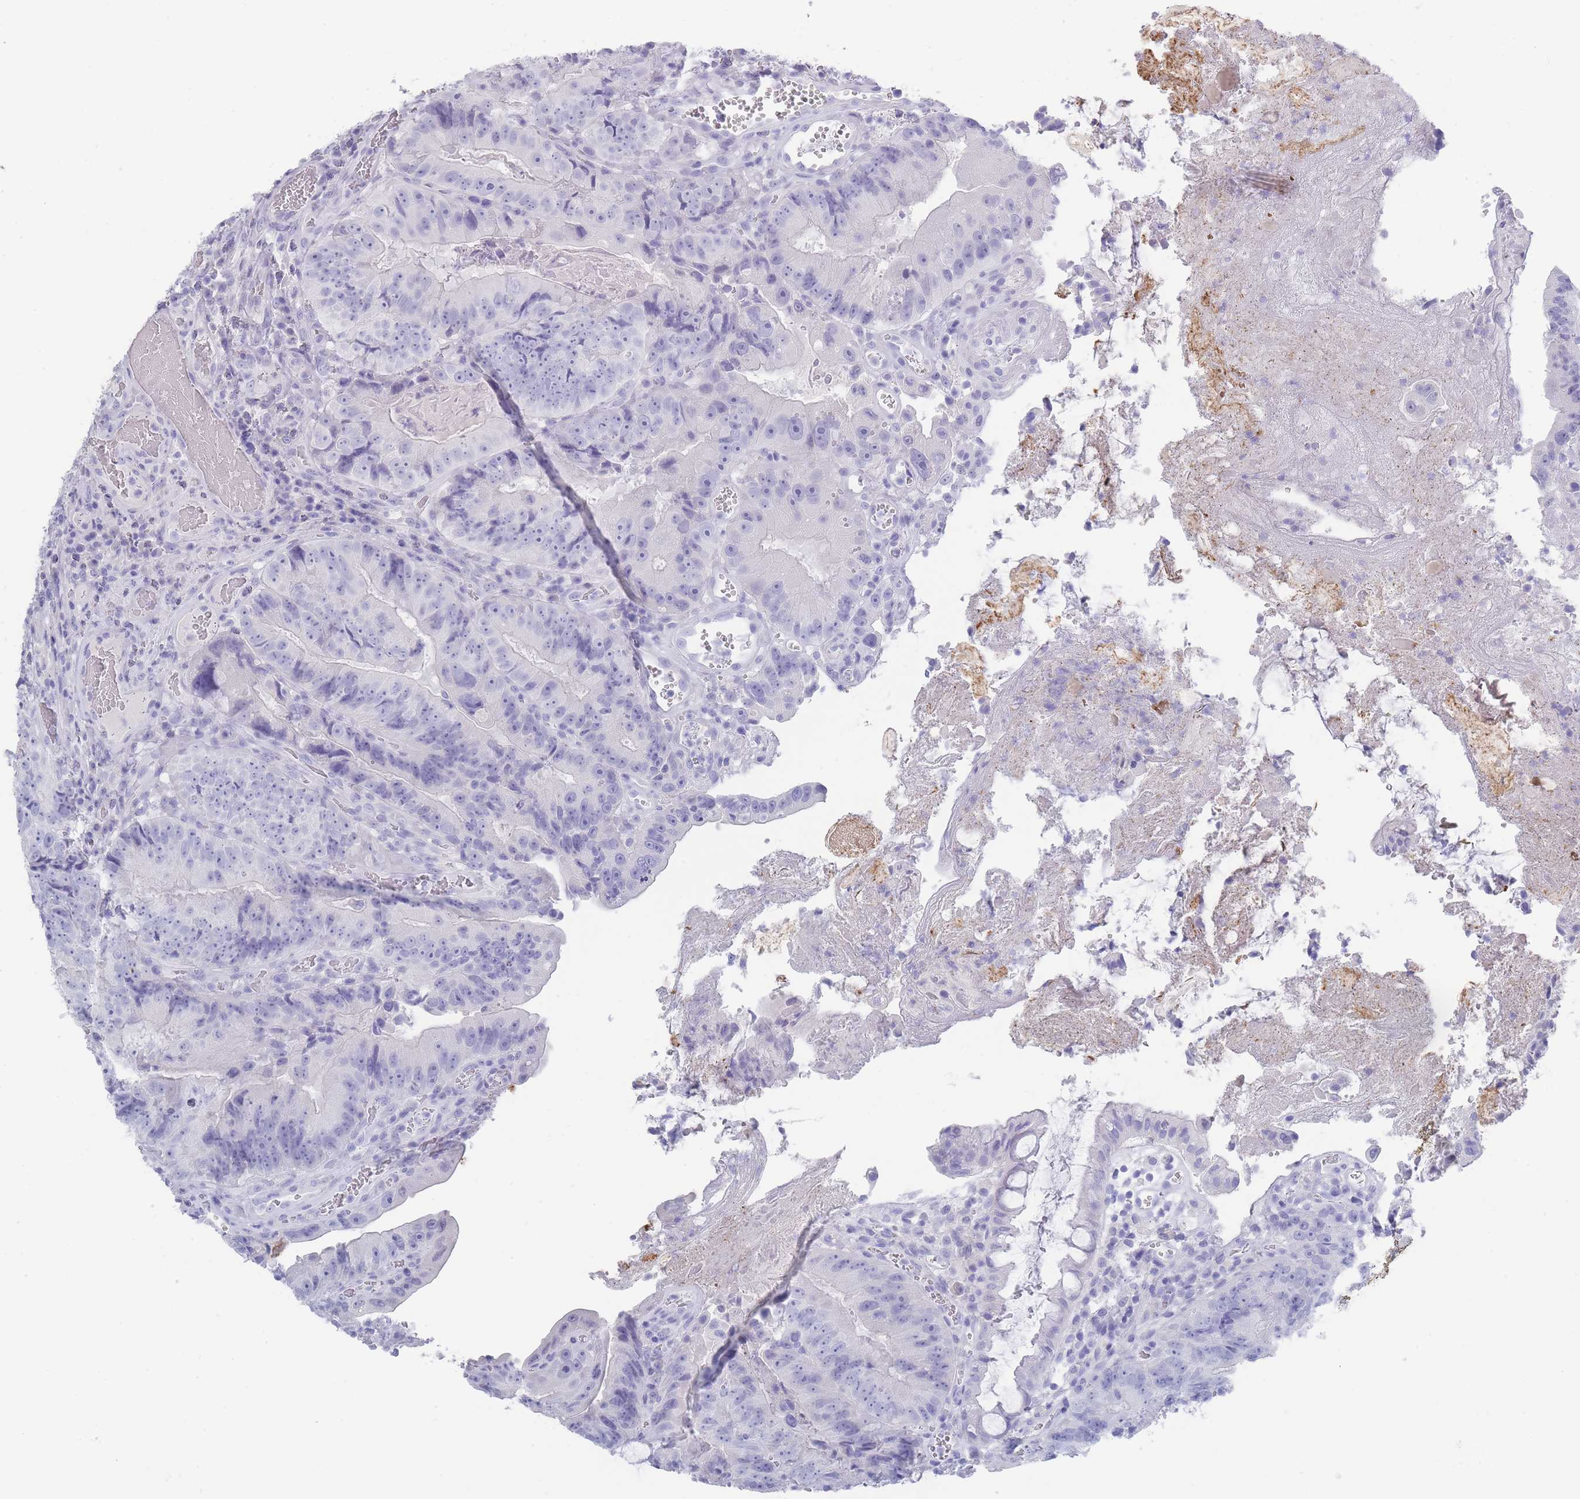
{"staining": {"intensity": "negative", "quantity": "none", "location": "none"}, "tissue": "colorectal cancer", "cell_type": "Tumor cells", "image_type": "cancer", "snomed": [{"axis": "morphology", "description": "Adenocarcinoma, NOS"}, {"axis": "topography", "description": "Colon"}], "caption": "The image reveals no significant positivity in tumor cells of colorectal cancer (adenocarcinoma).", "gene": "RAB2B", "patient": {"sex": "female", "age": 86}}